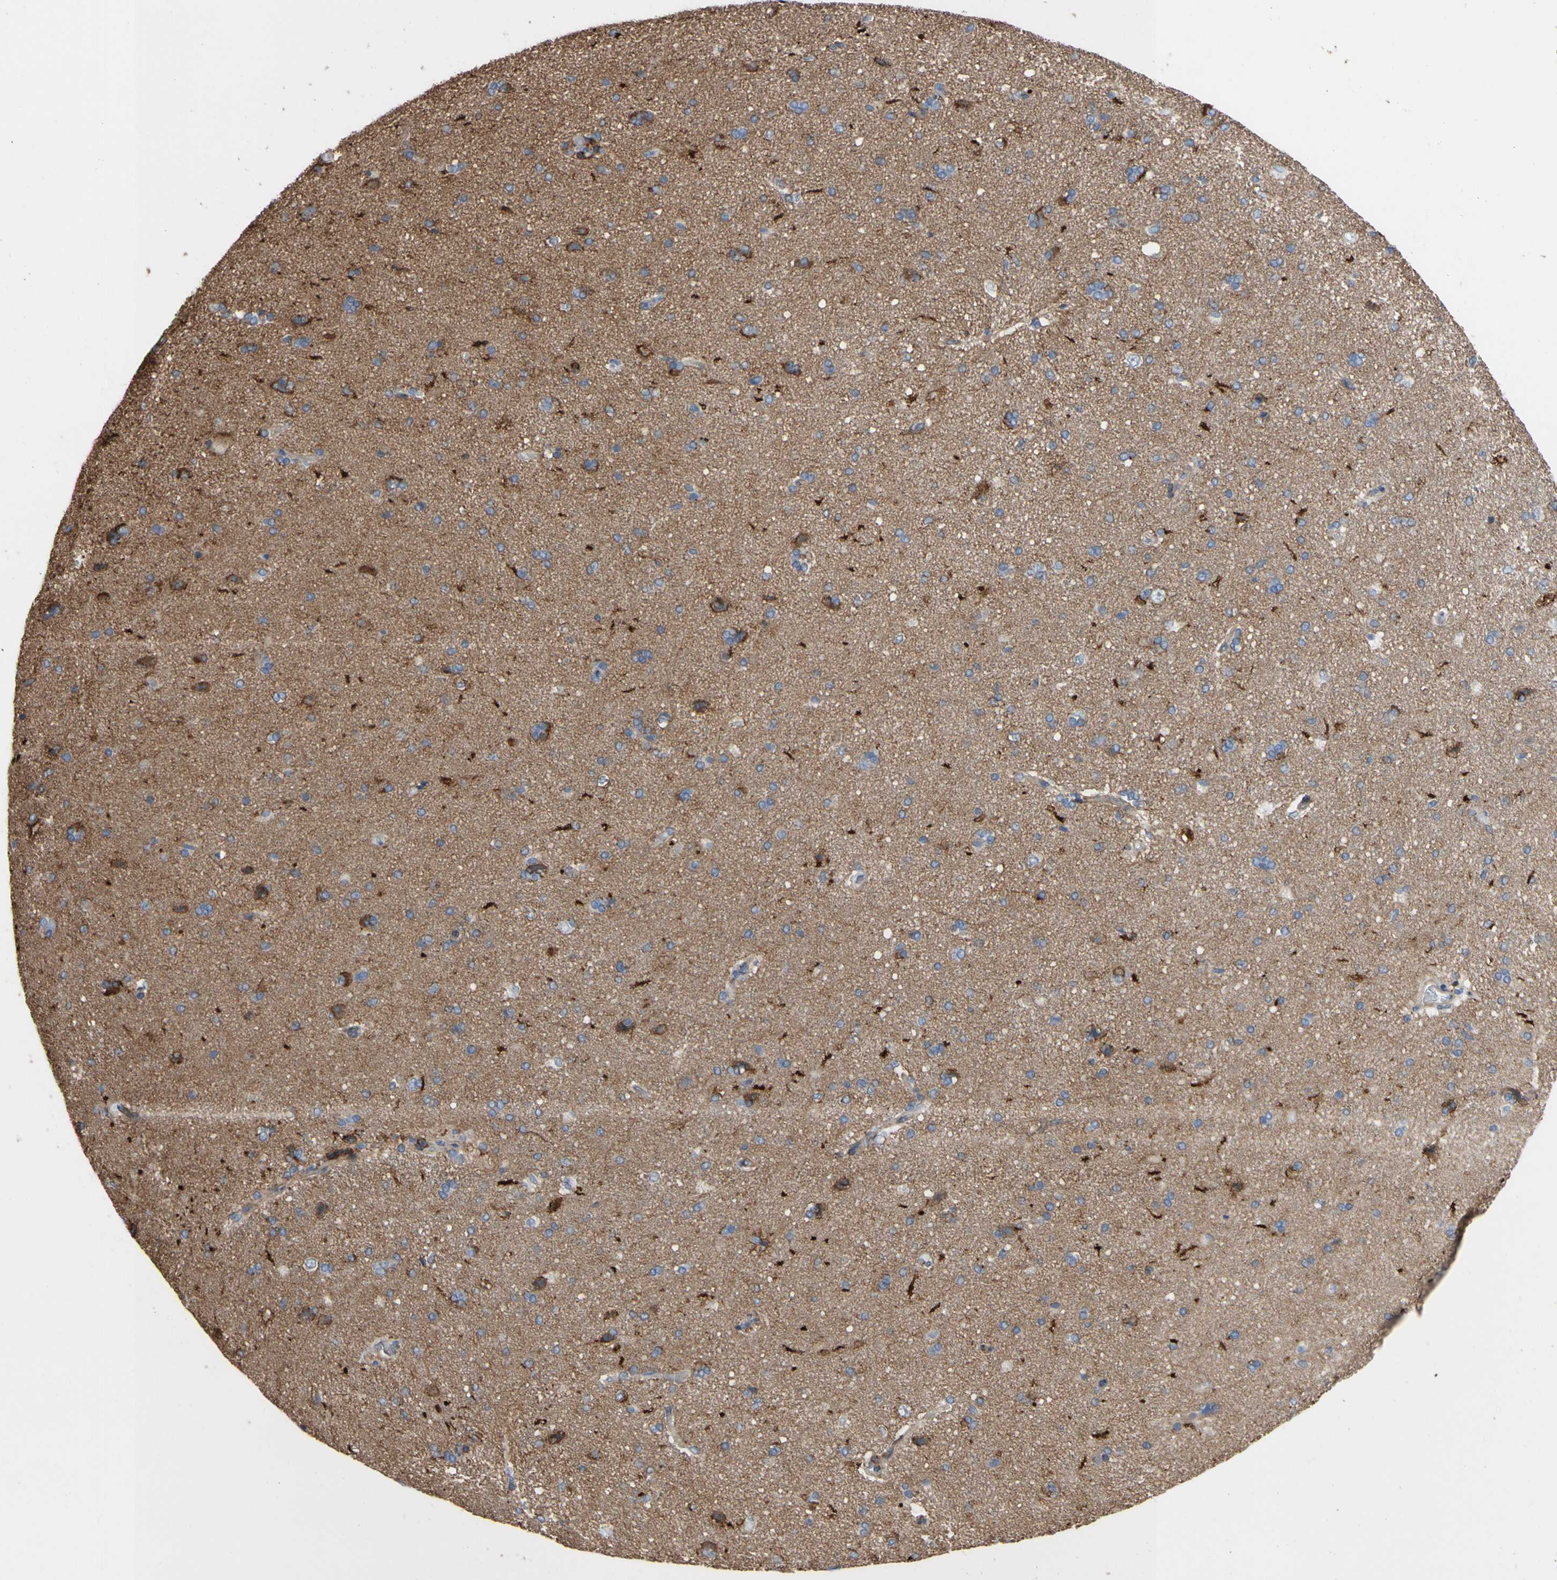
{"staining": {"intensity": "moderate", "quantity": "<25%", "location": "cytoplasmic/membranous"}, "tissue": "cerebral cortex", "cell_type": "Endothelial cells", "image_type": "normal", "snomed": [{"axis": "morphology", "description": "Normal tissue, NOS"}, {"axis": "topography", "description": "Cerebral cortex"}], "caption": "IHC image of normal cerebral cortex: human cerebral cortex stained using immunohistochemistry (IHC) displays low levels of moderate protein expression localized specifically in the cytoplasmic/membranous of endothelial cells, appearing as a cytoplasmic/membranous brown color.", "gene": "ANXA6", "patient": {"sex": "male", "age": 62}}